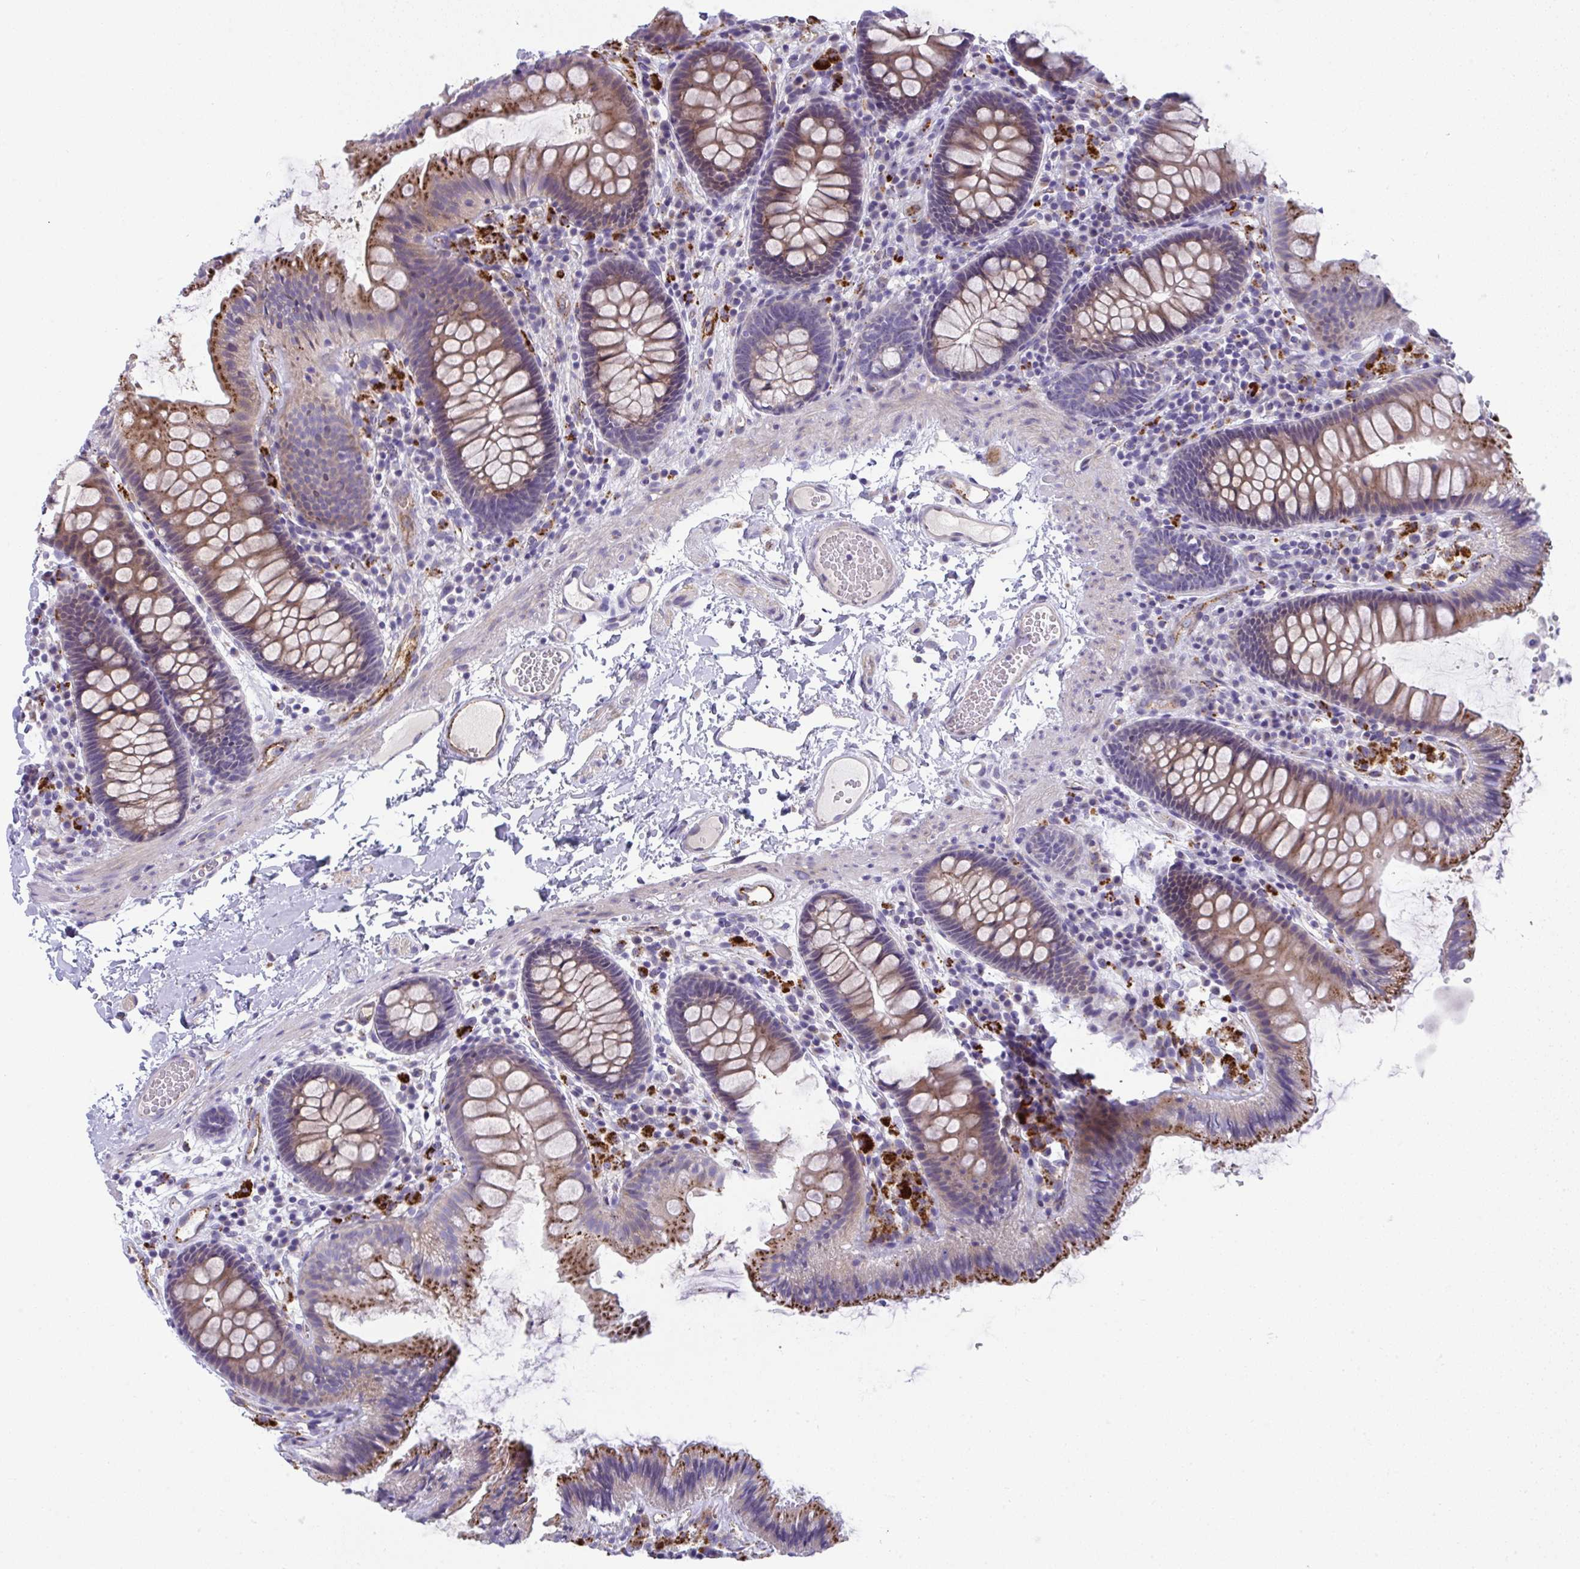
{"staining": {"intensity": "strong", "quantity": "25%-75%", "location": "cytoplasmic/membranous"}, "tissue": "colon", "cell_type": "Endothelial cells", "image_type": "normal", "snomed": [{"axis": "morphology", "description": "Normal tissue, NOS"}, {"axis": "topography", "description": "Colon"}], "caption": "High-power microscopy captured an immunohistochemistry (IHC) photomicrograph of normal colon, revealing strong cytoplasmic/membranous expression in approximately 25%-75% of endothelial cells.", "gene": "TOR1AIP2", "patient": {"sex": "male", "age": 84}}